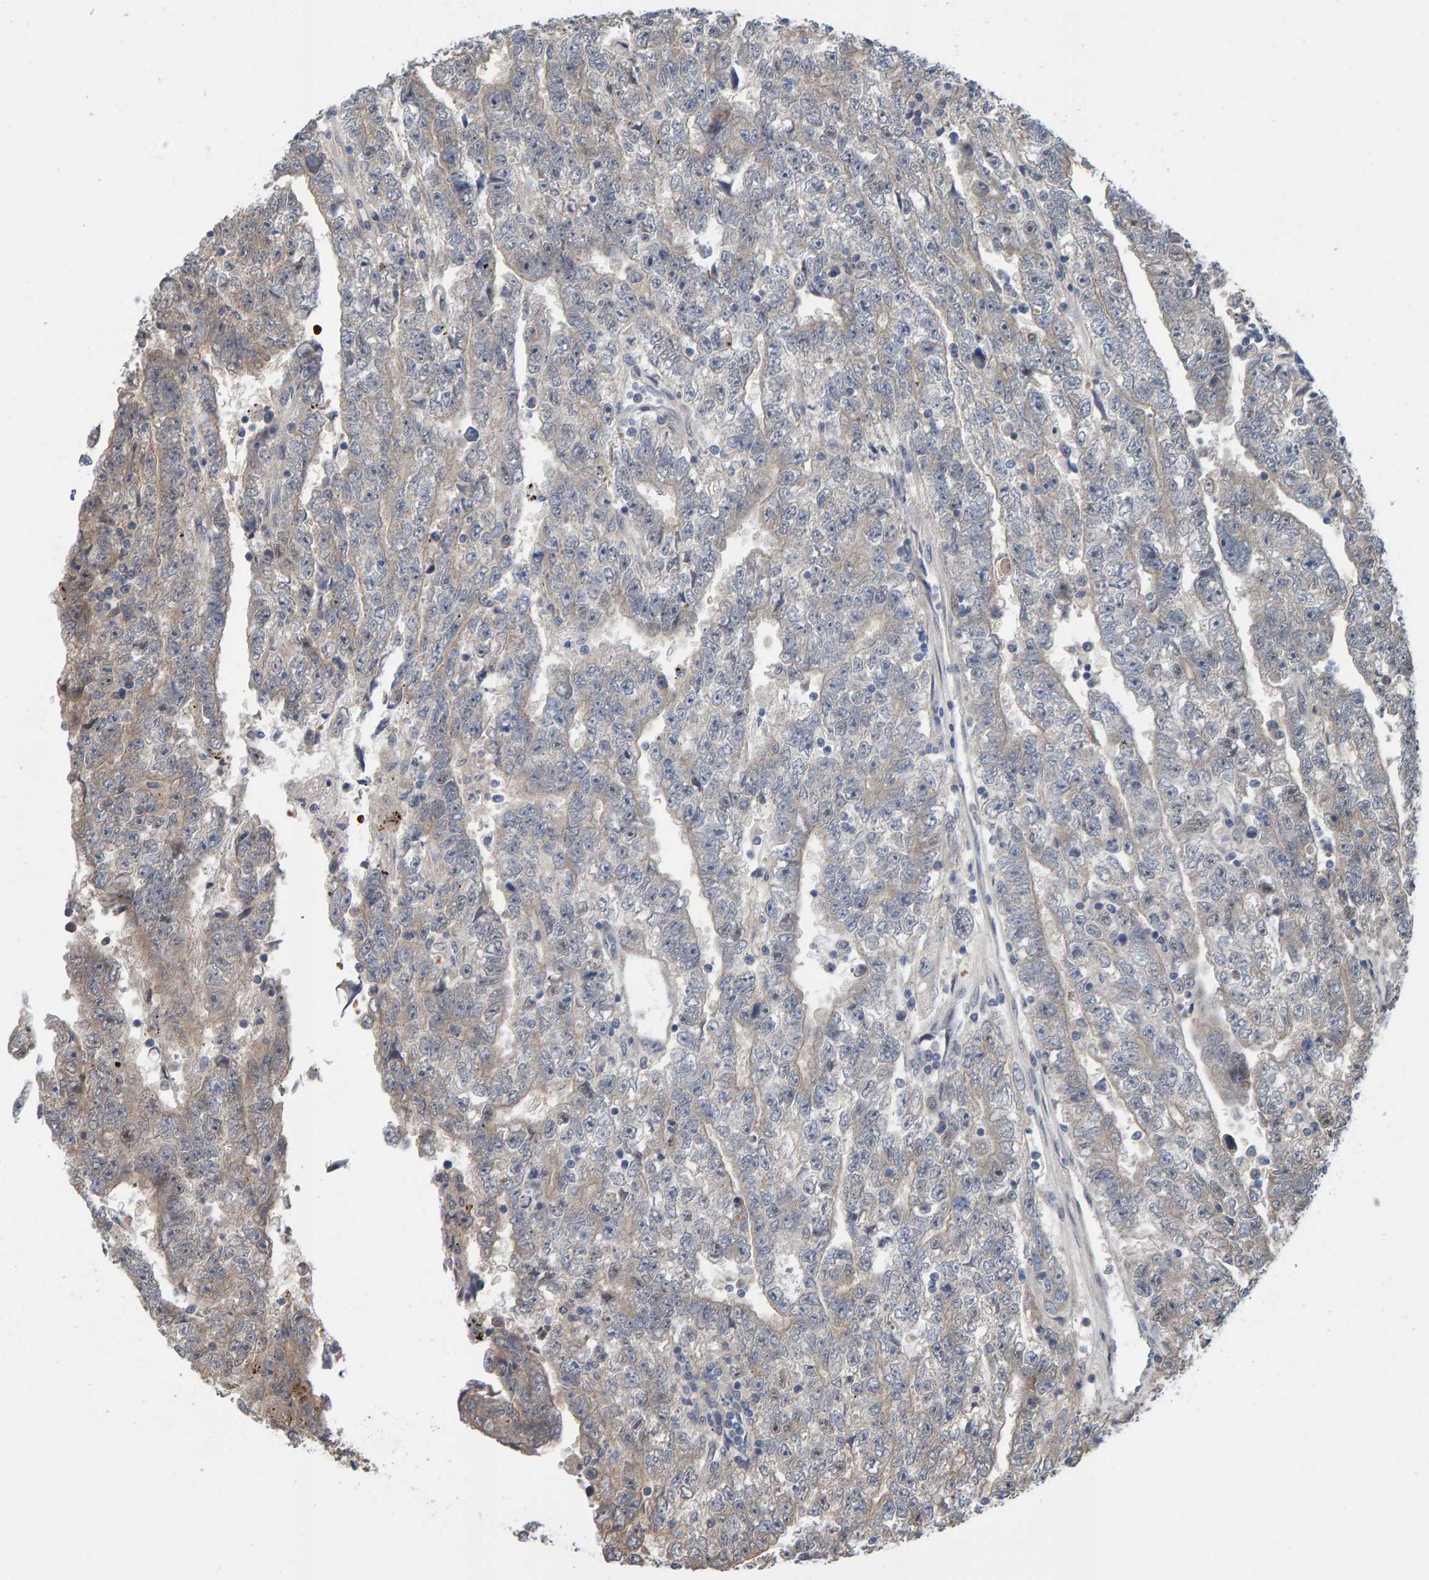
{"staining": {"intensity": "weak", "quantity": "<25%", "location": "cytoplasmic/membranous"}, "tissue": "testis cancer", "cell_type": "Tumor cells", "image_type": "cancer", "snomed": [{"axis": "morphology", "description": "Carcinoma, Embryonal, NOS"}, {"axis": "topography", "description": "Testis"}], "caption": "This is an immunohistochemistry (IHC) histopathology image of human testis embryonal carcinoma. There is no positivity in tumor cells.", "gene": "MFSD6L", "patient": {"sex": "male", "age": 25}}